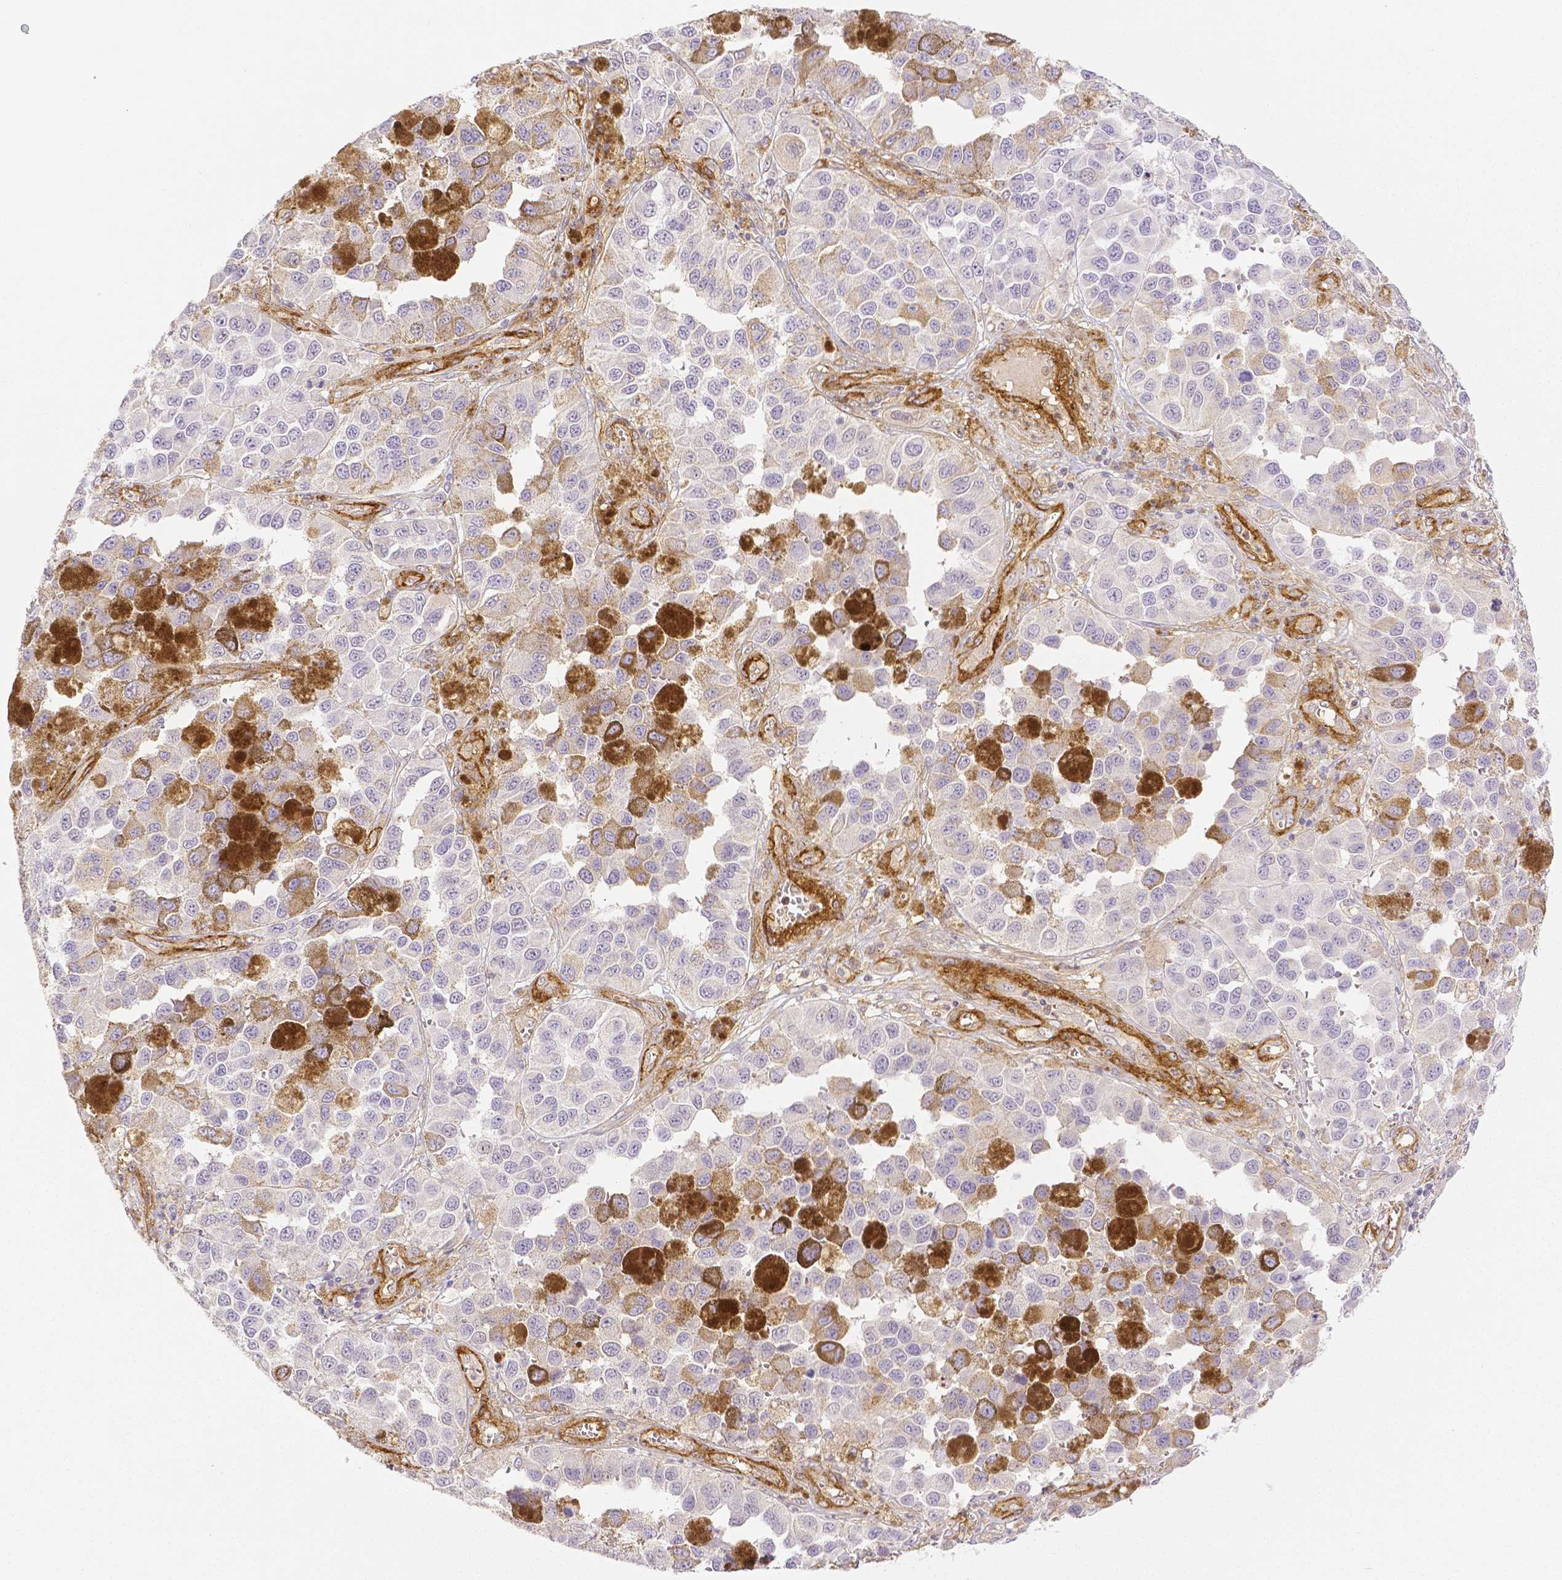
{"staining": {"intensity": "negative", "quantity": "none", "location": "none"}, "tissue": "melanoma", "cell_type": "Tumor cells", "image_type": "cancer", "snomed": [{"axis": "morphology", "description": "Malignant melanoma, NOS"}, {"axis": "topography", "description": "Skin"}], "caption": "Immunohistochemistry (IHC) image of human melanoma stained for a protein (brown), which displays no positivity in tumor cells.", "gene": "THY1", "patient": {"sex": "female", "age": 58}}